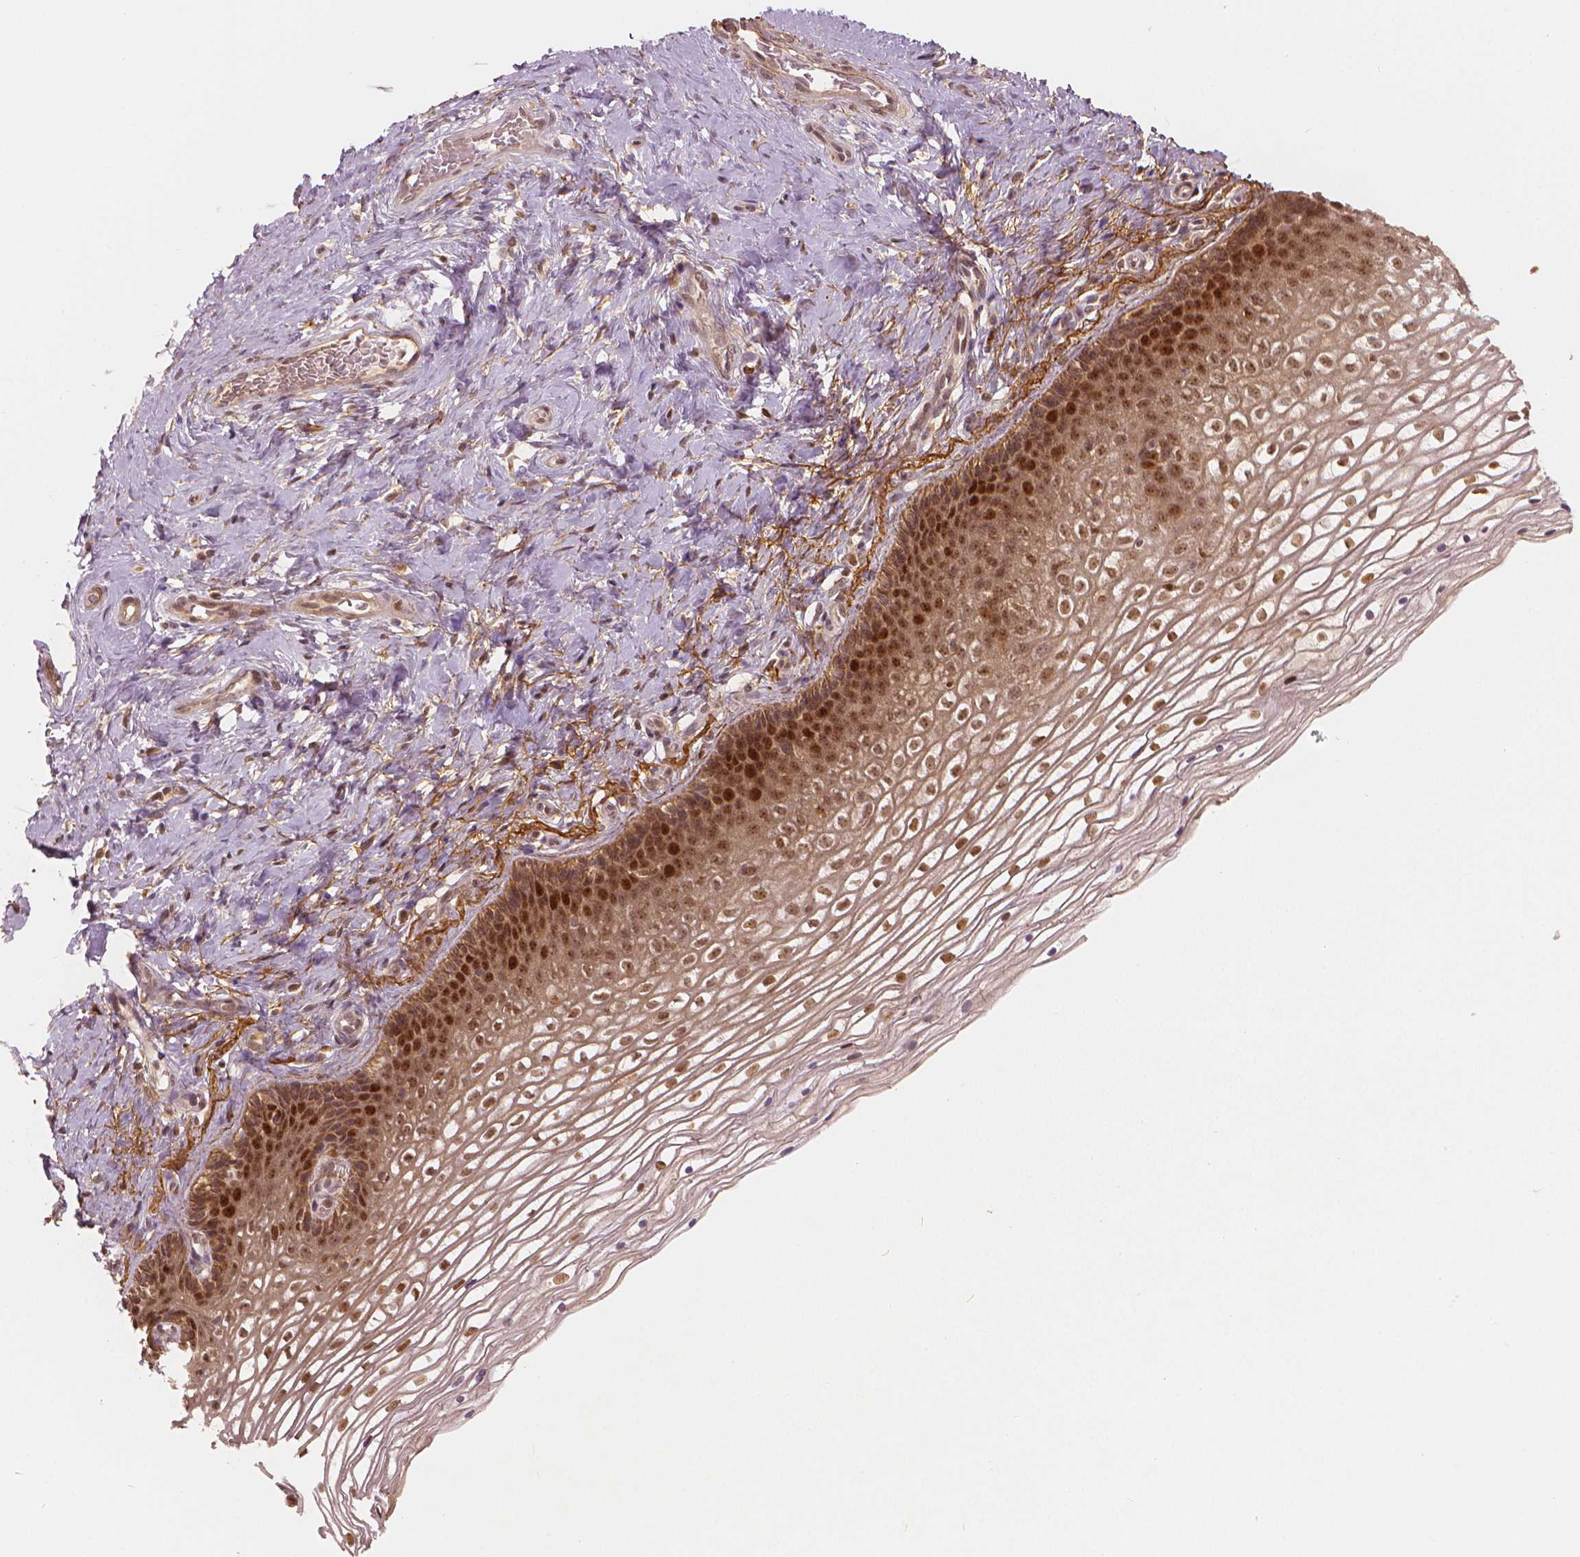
{"staining": {"intensity": "moderate", "quantity": ">75%", "location": "nuclear"}, "tissue": "cervix", "cell_type": "Glandular cells", "image_type": "normal", "snomed": [{"axis": "morphology", "description": "Normal tissue, NOS"}, {"axis": "topography", "description": "Cervix"}], "caption": "This photomicrograph displays IHC staining of normal human cervix, with medium moderate nuclear positivity in approximately >75% of glandular cells.", "gene": "NSD2", "patient": {"sex": "female", "age": 34}}